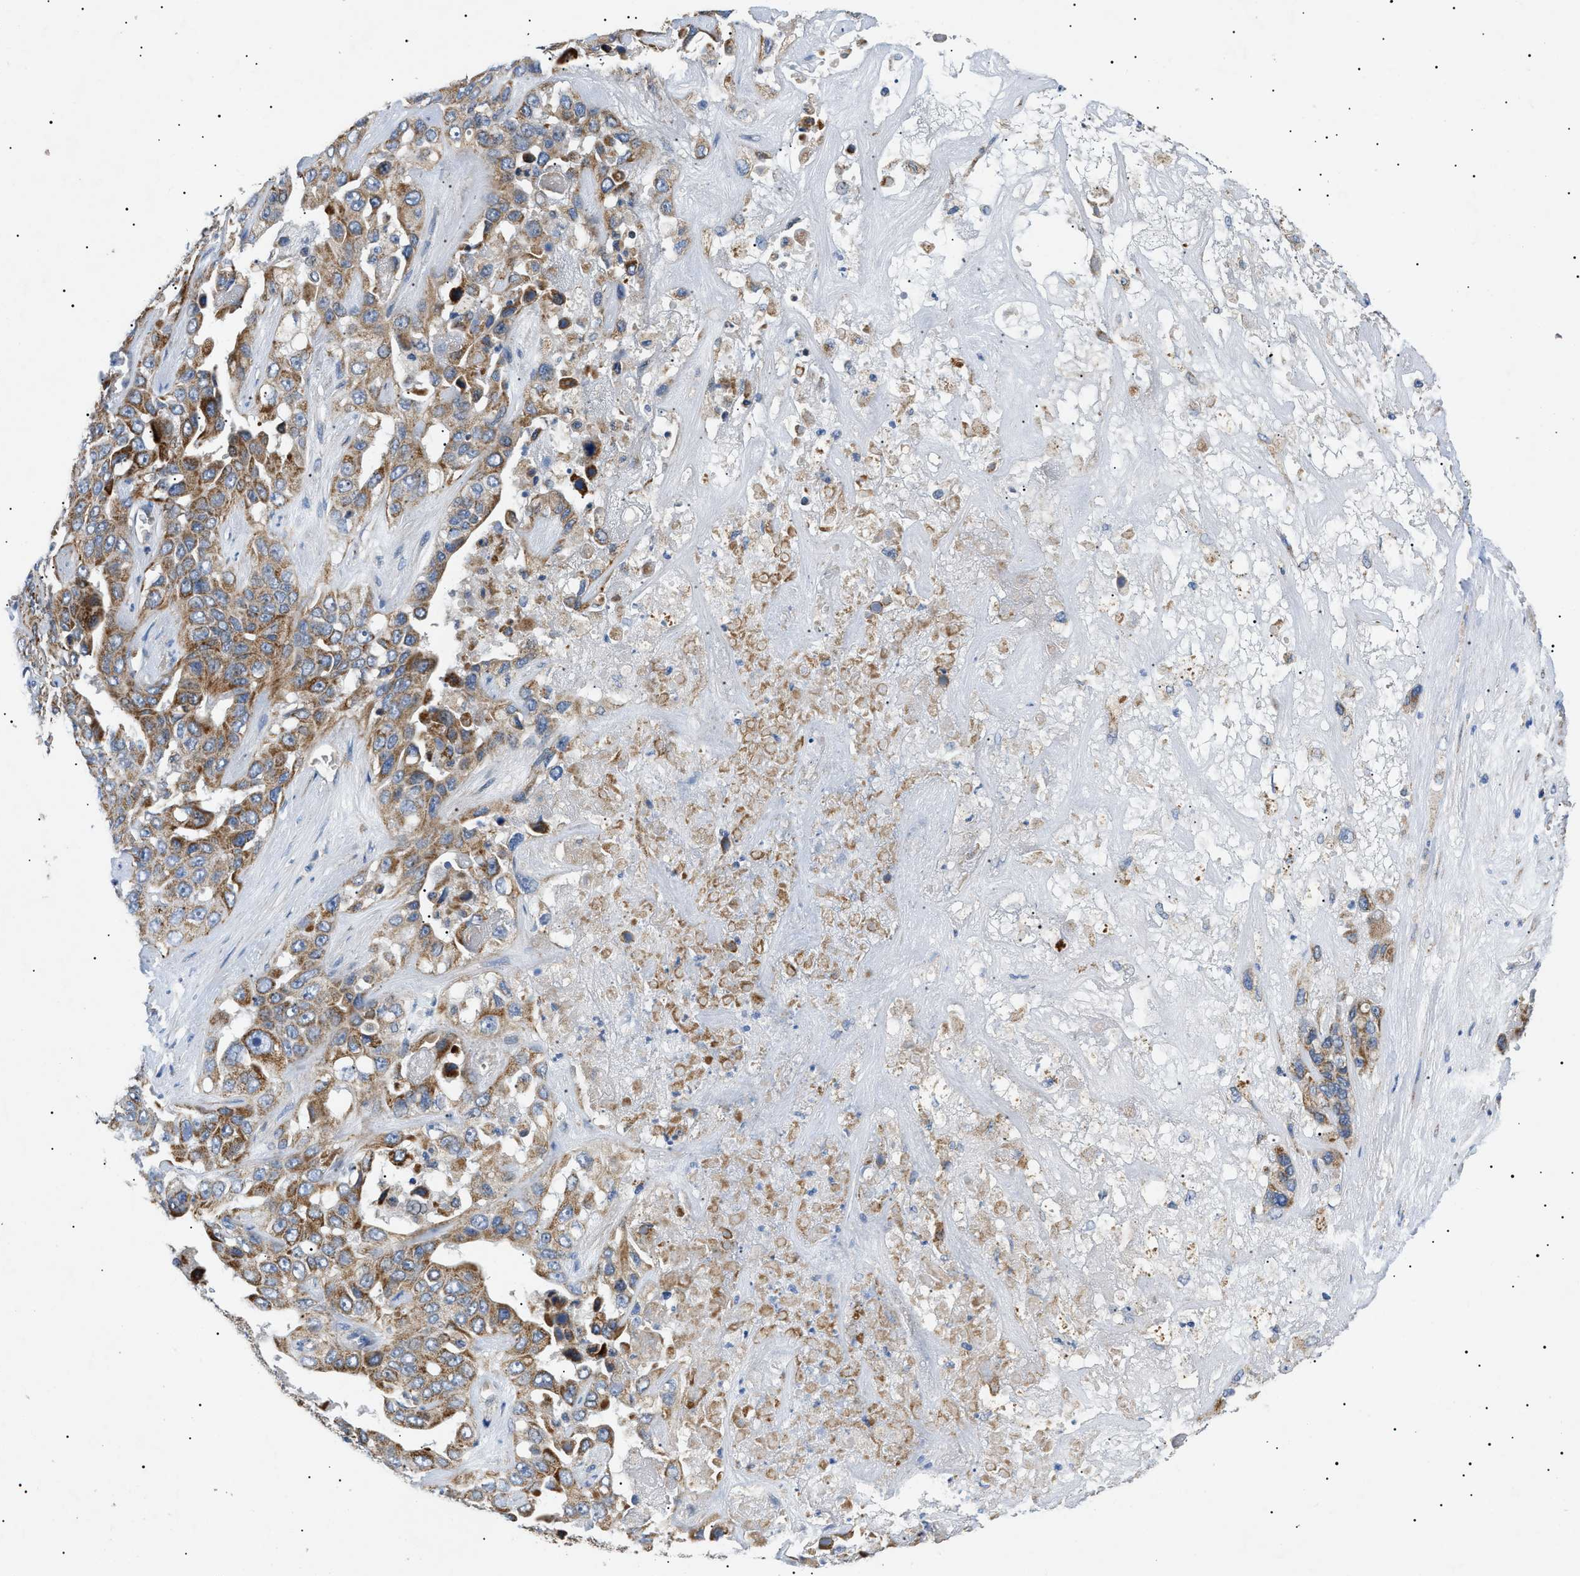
{"staining": {"intensity": "moderate", "quantity": ">75%", "location": "cytoplasmic/membranous"}, "tissue": "liver cancer", "cell_type": "Tumor cells", "image_type": "cancer", "snomed": [{"axis": "morphology", "description": "Cholangiocarcinoma"}, {"axis": "topography", "description": "Liver"}], "caption": "DAB immunohistochemical staining of cholangiocarcinoma (liver) displays moderate cytoplasmic/membranous protein staining in approximately >75% of tumor cells. (DAB = brown stain, brightfield microscopy at high magnification).", "gene": "TOMM6", "patient": {"sex": "female", "age": 52}}